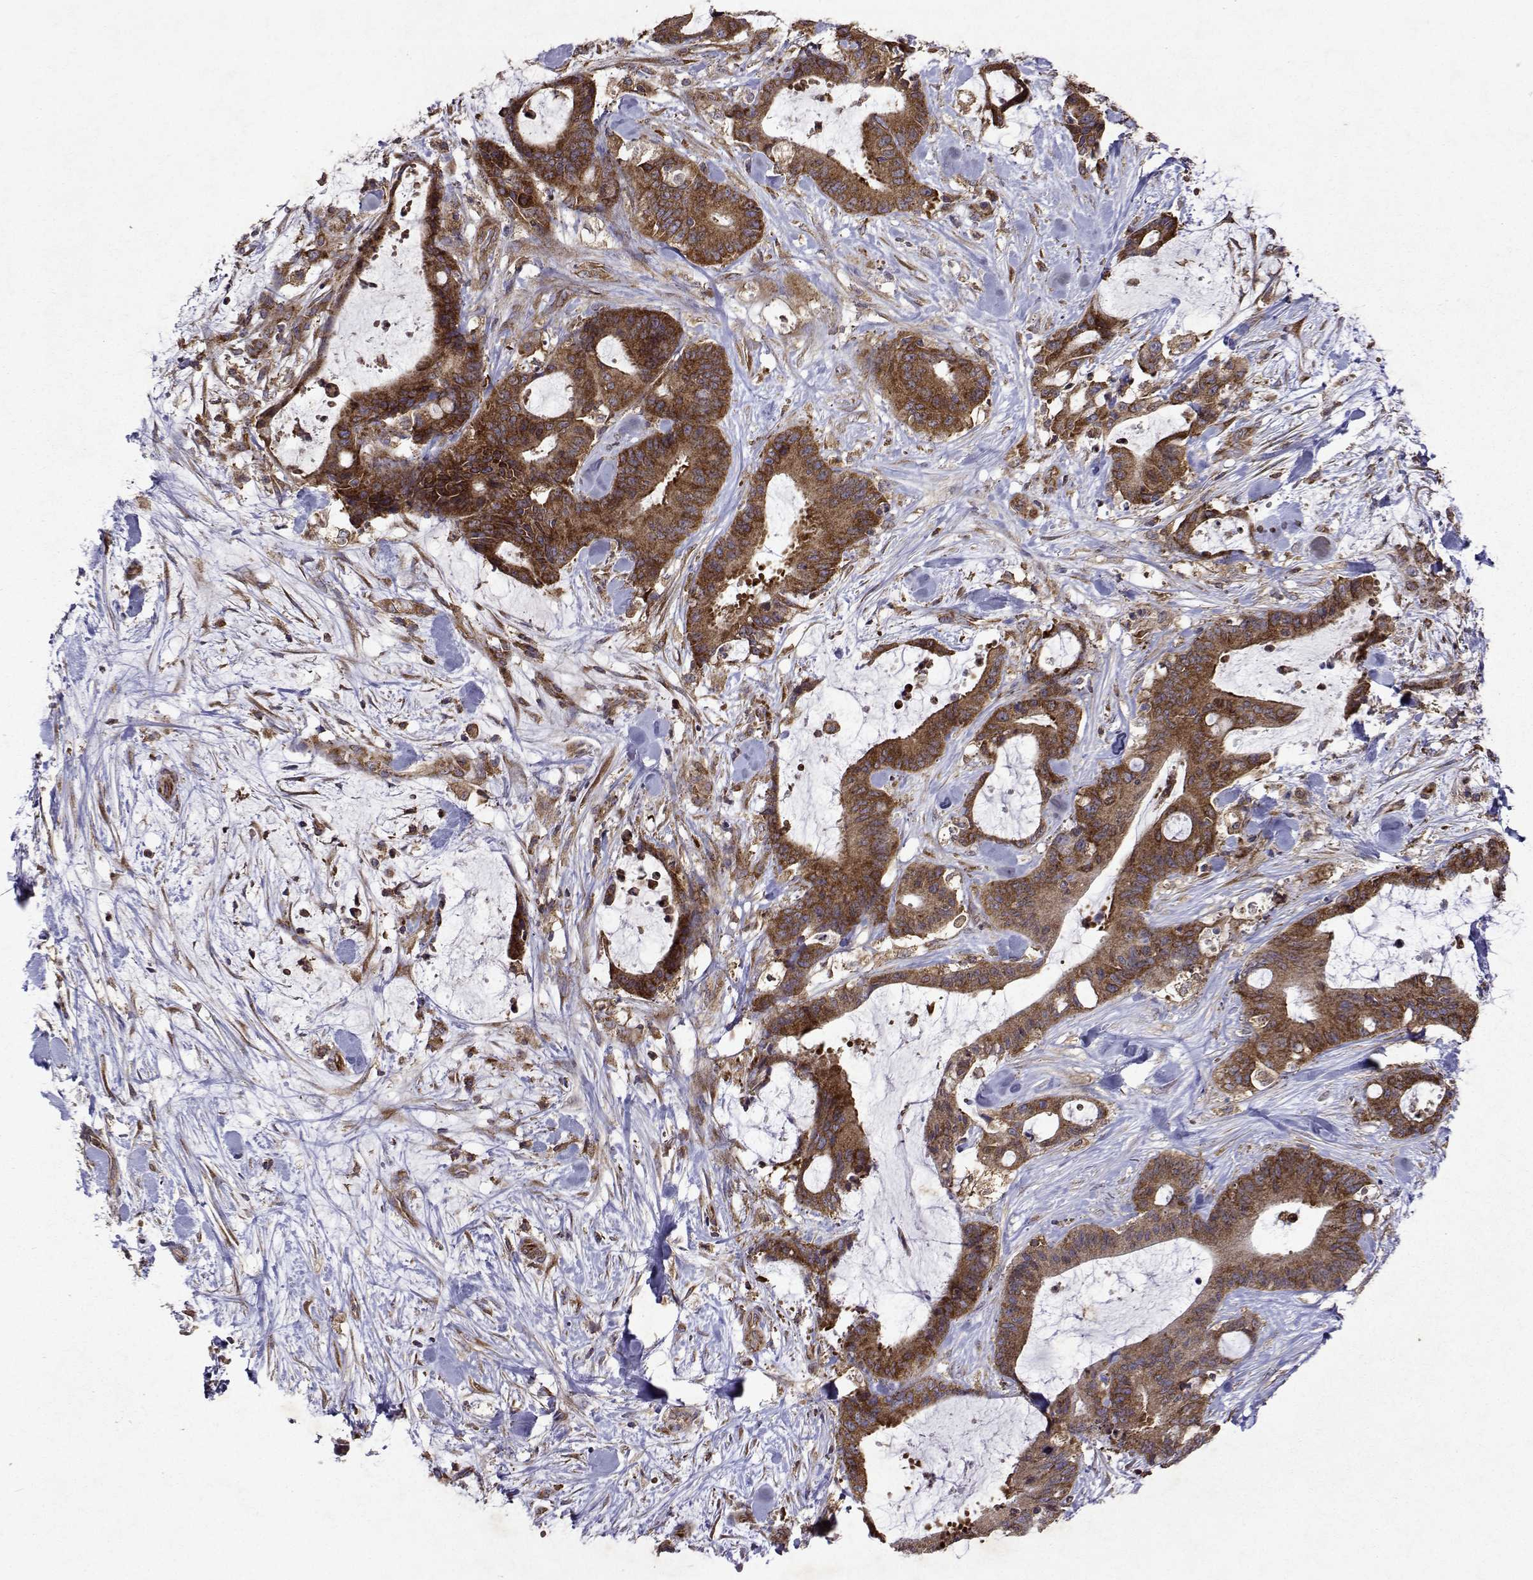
{"staining": {"intensity": "moderate", "quantity": ">75%", "location": "cytoplasmic/membranous"}, "tissue": "liver cancer", "cell_type": "Tumor cells", "image_type": "cancer", "snomed": [{"axis": "morphology", "description": "Cholangiocarcinoma"}, {"axis": "topography", "description": "Liver"}], "caption": "Immunohistochemistry micrograph of neoplastic tissue: liver cholangiocarcinoma stained using IHC demonstrates medium levels of moderate protein expression localized specifically in the cytoplasmic/membranous of tumor cells, appearing as a cytoplasmic/membranous brown color.", "gene": "TARBP2", "patient": {"sex": "female", "age": 73}}